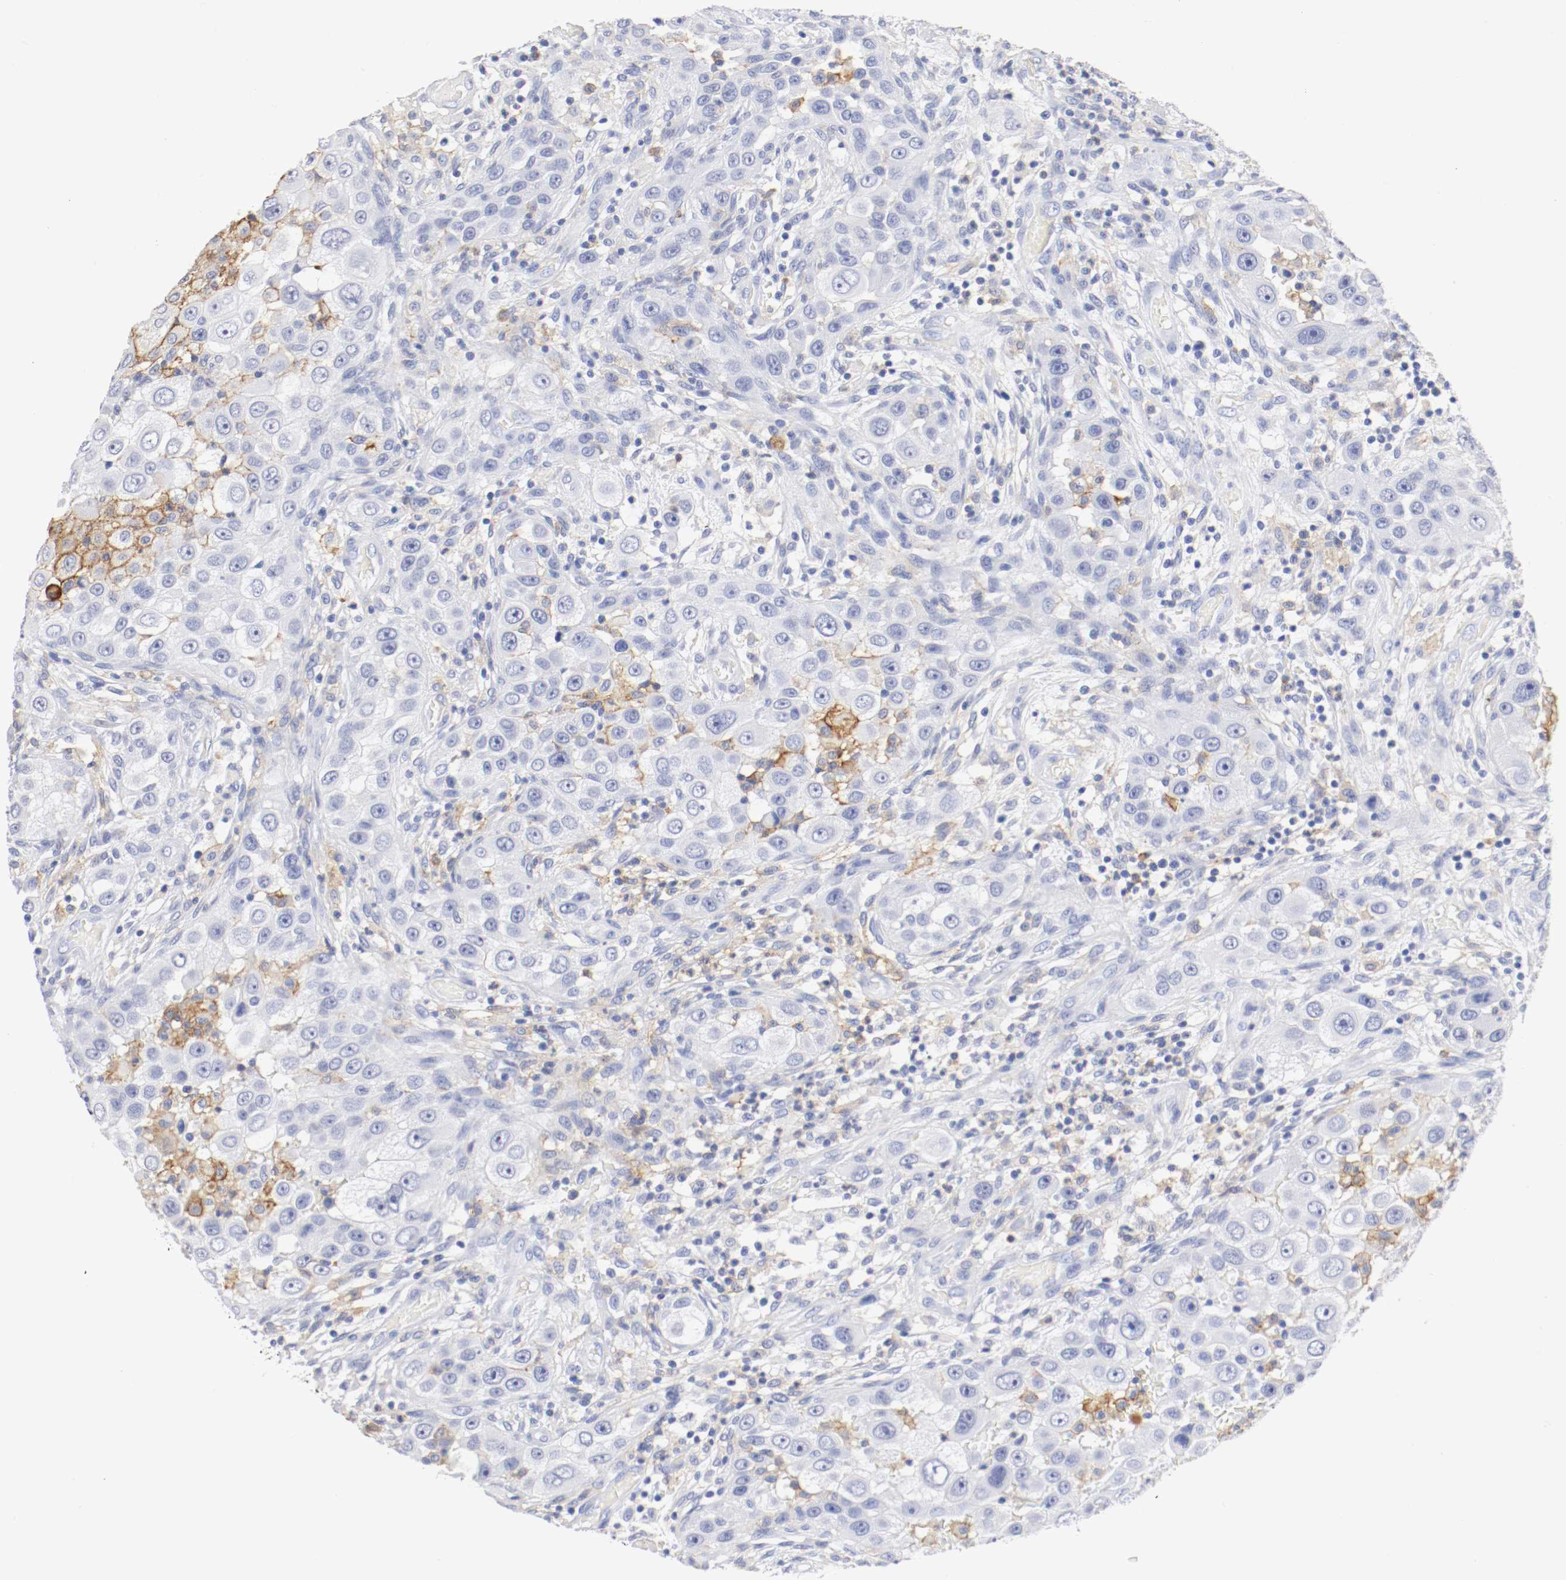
{"staining": {"intensity": "negative", "quantity": "none", "location": "none"}, "tissue": "head and neck cancer", "cell_type": "Tumor cells", "image_type": "cancer", "snomed": [{"axis": "morphology", "description": "Carcinoma, NOS"}, {"axis": "topography", "description": "Head-Neck"}], "caption": "A high-resolution histopathology image shows immunohistochemistry staining of carcinoma (head and neck), which shows no significant staining in tumor cells. (Stains: DAB IHC with hematoxylin counter stain, Microscopy: brightfield microscopy at high magnification).", "gene": "ITGAX", "patient": {"sex": "male", "age": 87}}